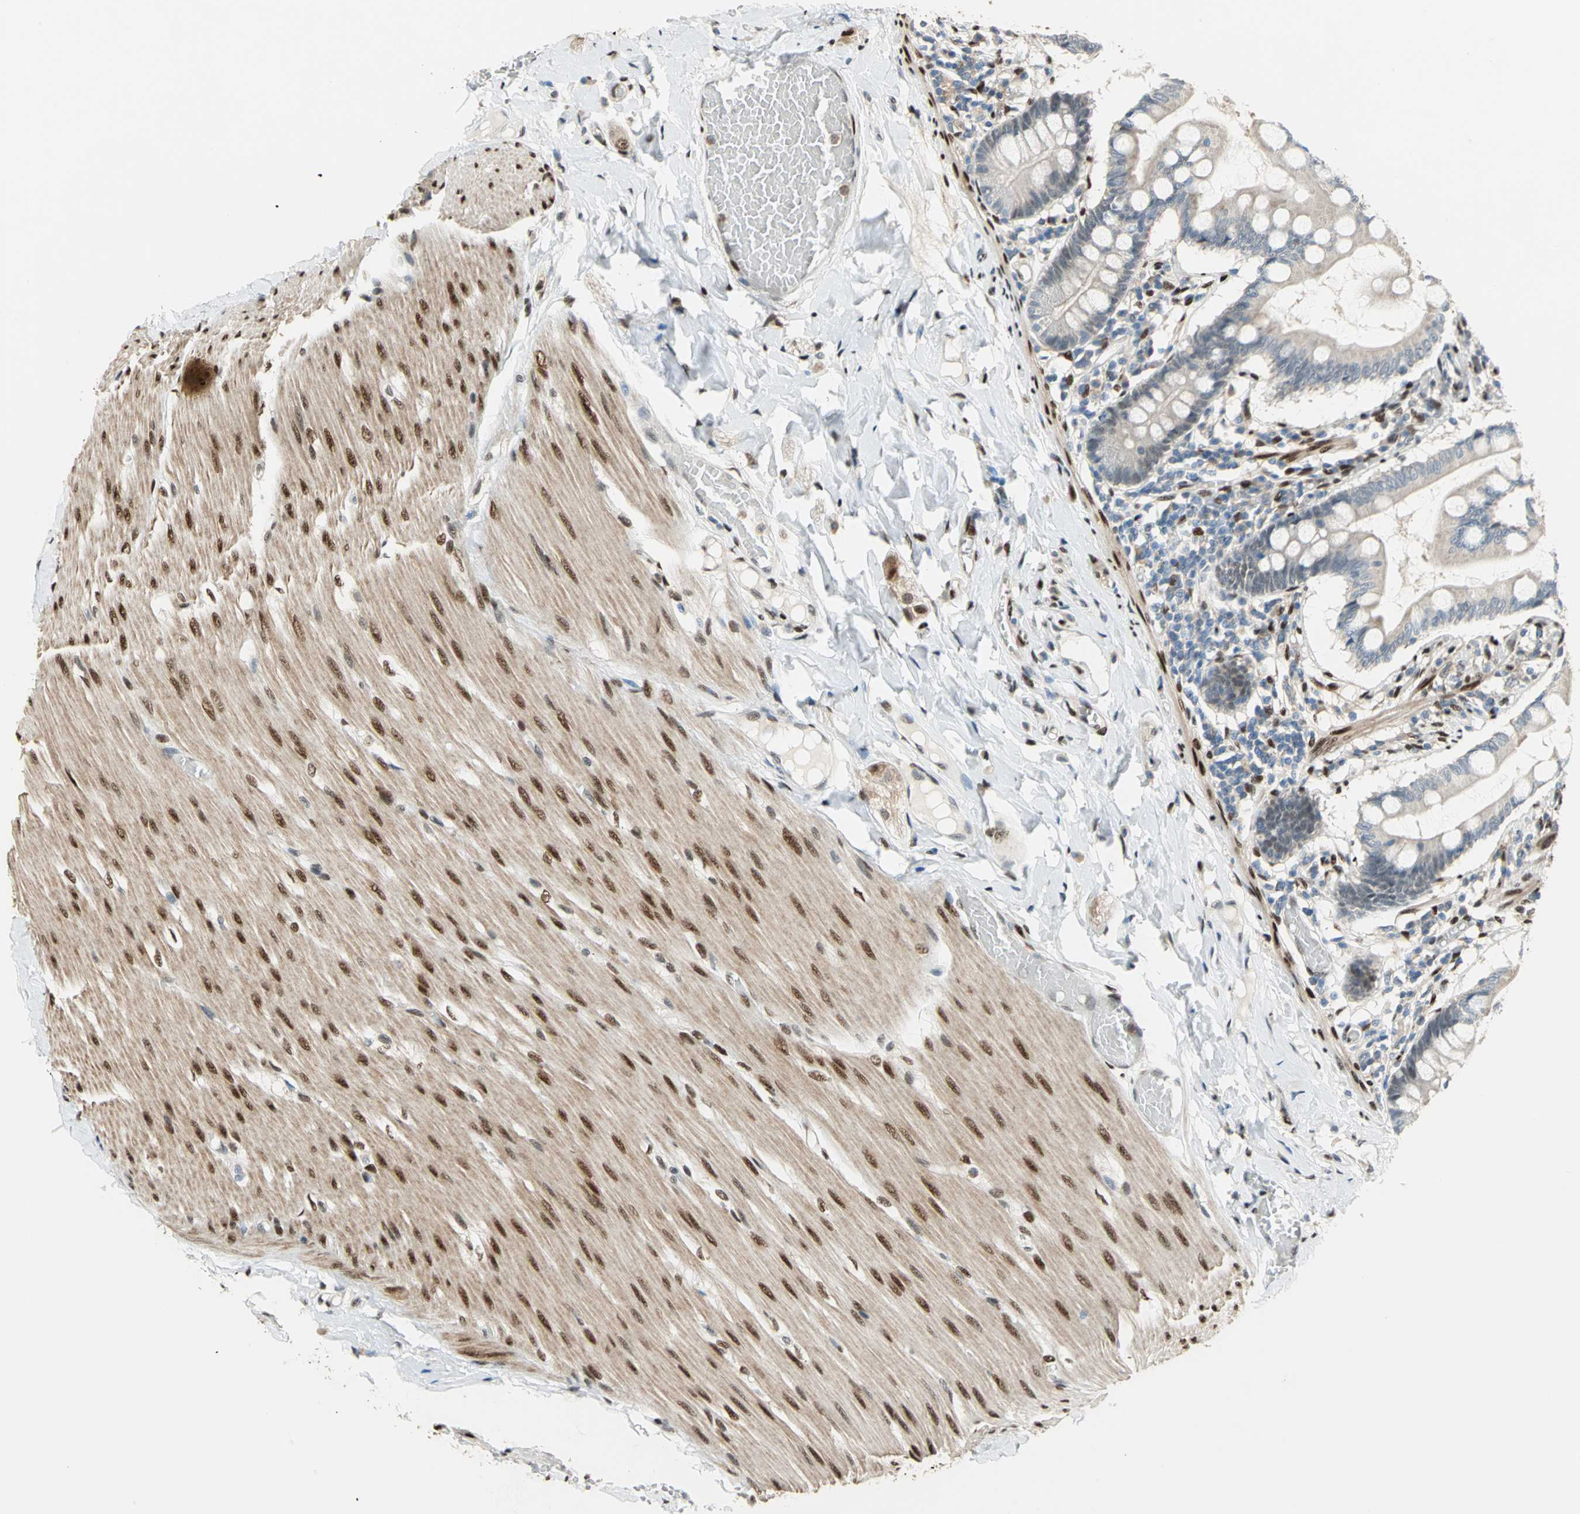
{"staining": {"intensity": "weak", "quantity": ">75%", "location": "cytoplasmic/membranous,nuclear"}, "tissue": "small intestine", "cell_type": "Glandular cells", "image_type": "normal", "snomed": [{"axis": "morphology", "description": "Normal tissue, NOS"}, {"axis": "topography", "description": "Small intestine"}], "caption": "IHC staining of normal small intestine, which displays low levels of weak cytoplasmic/membranous,nuclear positivity in approximately >75% of glandular cells indicating weak cytoplasmic/membranous,nuclear protein staining. The staining was performed using DAB (brown) for protein detection and nuclei were counterstained in hematoxylin (blue).", "gene": "RBFOX2", "patient": {"sex": "male", "age": 41}}